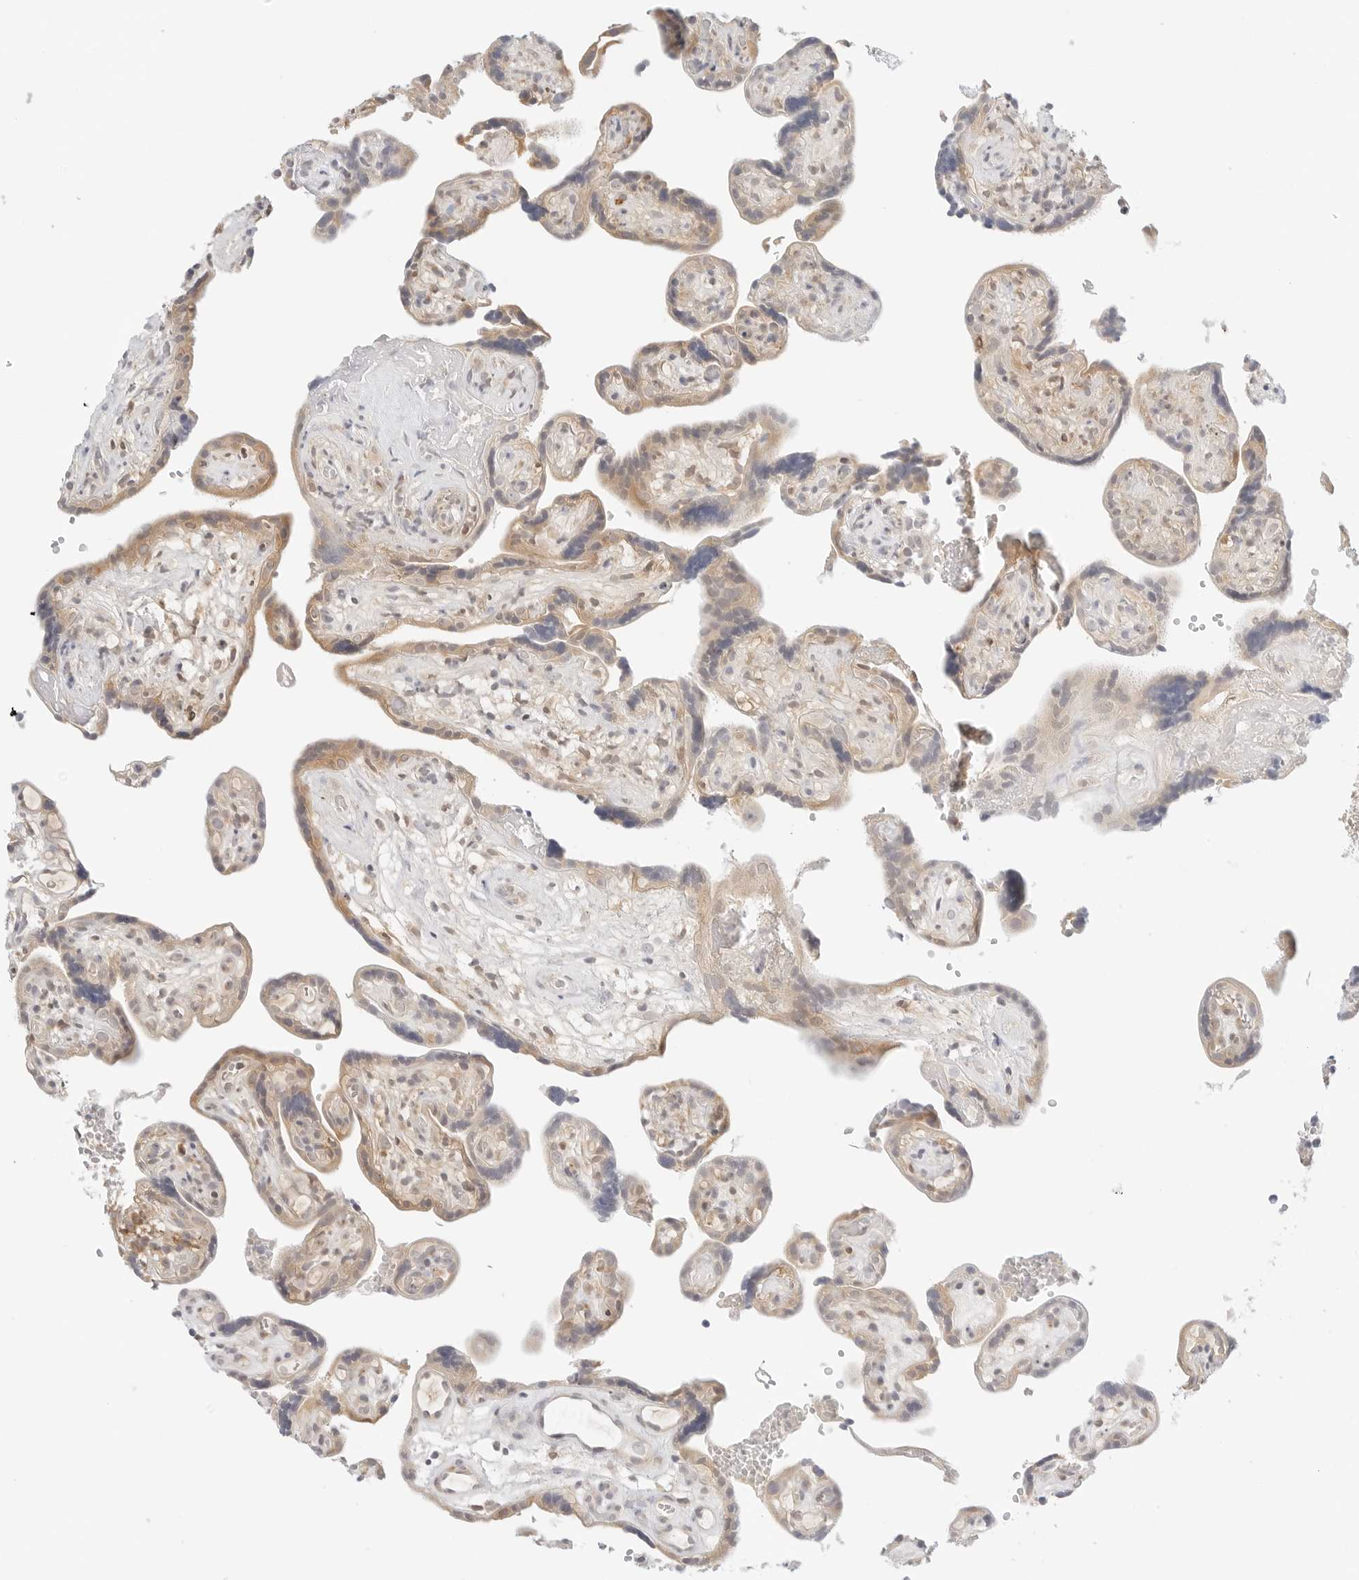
{"staining": {"intensity": "moderate", "quantity": "<25%", "location": "cytoplasmic/membranous"}, "tissue": "placenta", "cell_type": "Decidual cells", "image_type": "normal", "snomed": [{"axis": "morphology", "description": "Normal tissue, NOS"}, {"axis": "topography", "description": "Placenta"}], "caption": "Brown immunohistochemical staining in normal placenta exhibits moderate cytoplasmic/membranous expression in about <25% of decidual cells. The protein is shown in brown color, while the nuclei are stained blue.", "gene": "ERO1B", "patient": {"sex": "female", "age": 30}}